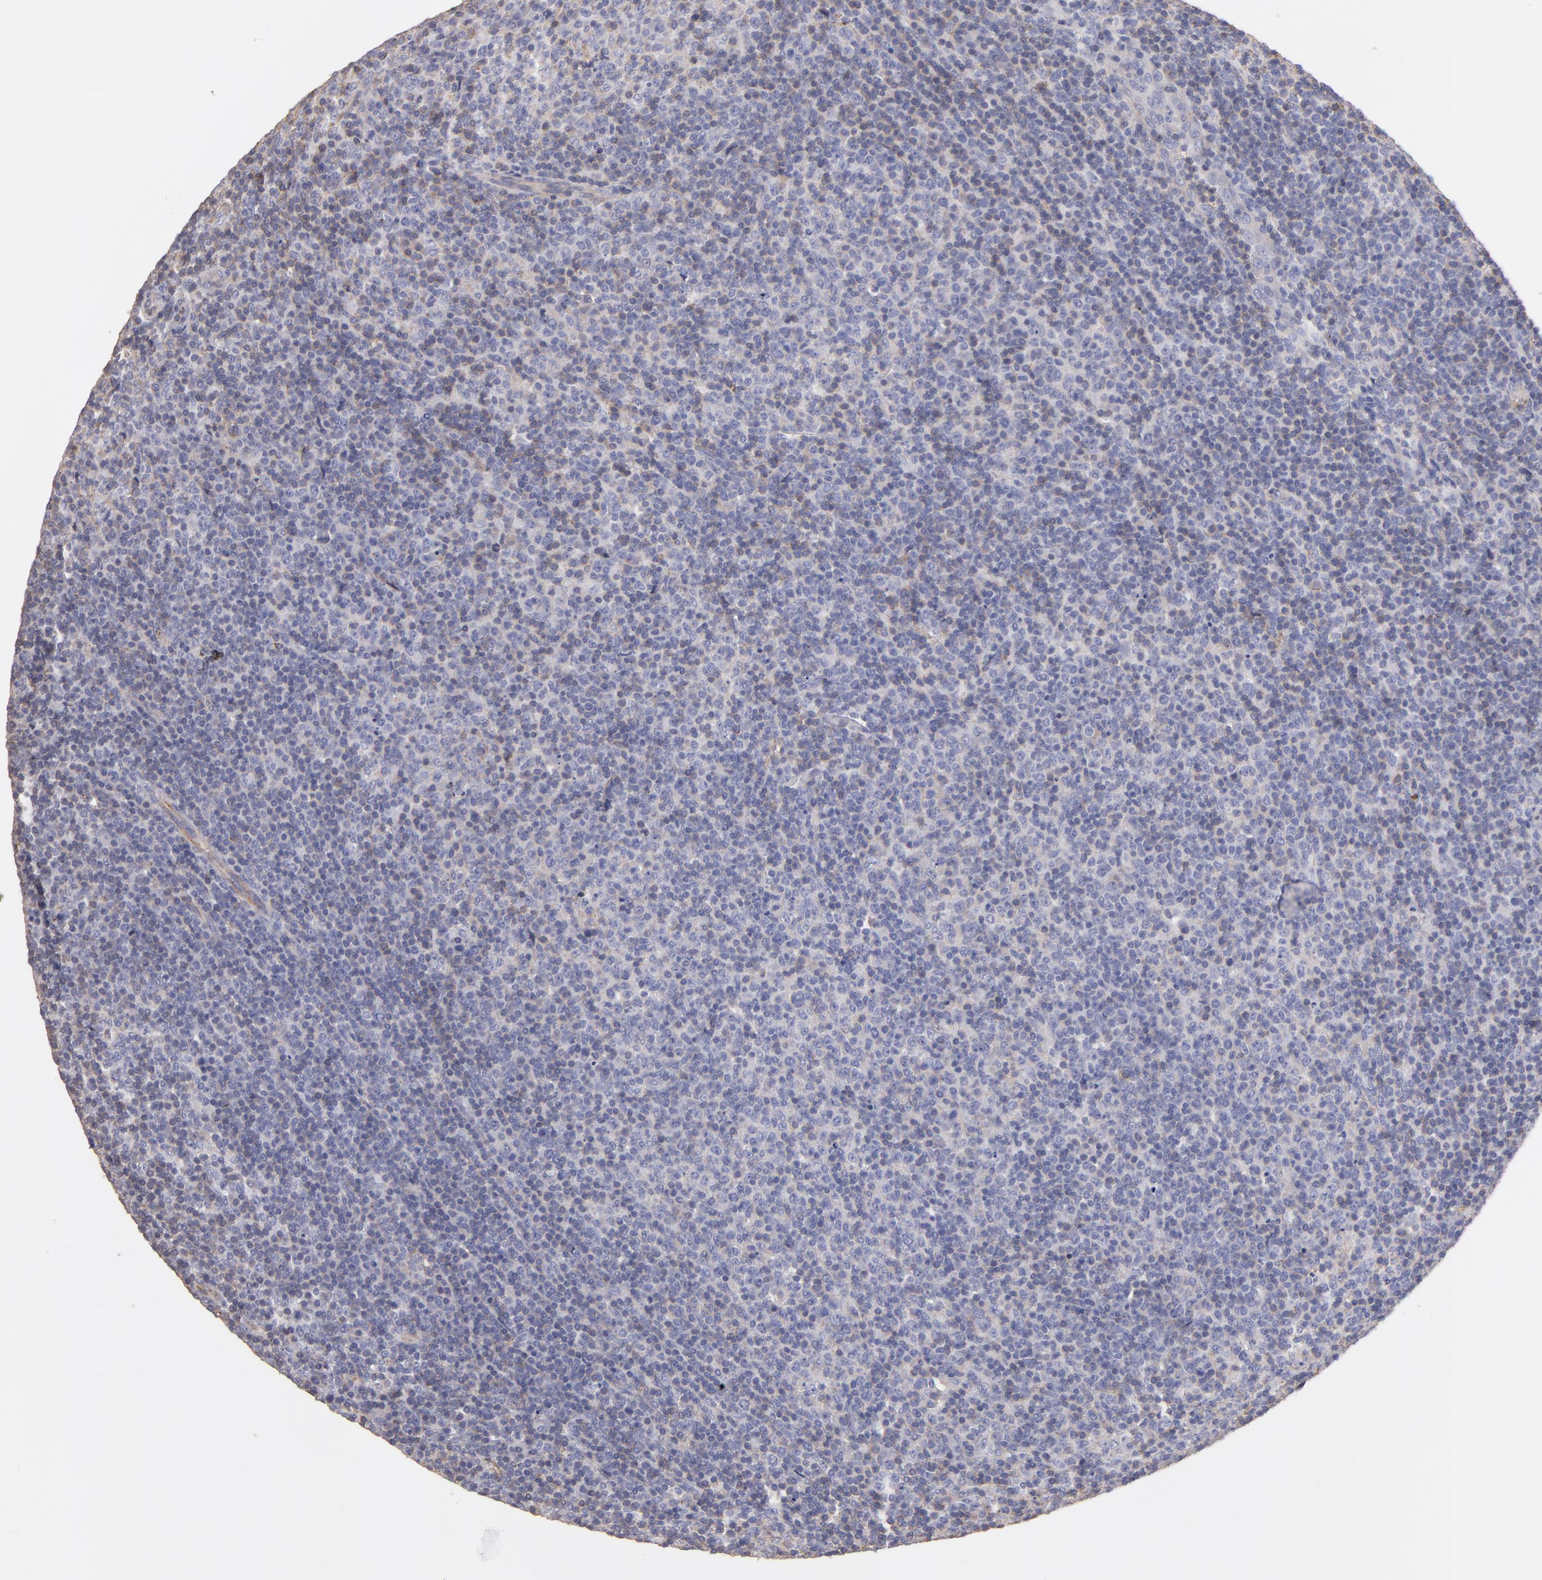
{"staining": {"intensity": "negative", "quantity": "none", "location": "none"}, "tissue": "lymphoma", "cell_type": "Tumor cells", "image_type": "cancer", "snomed": [{"axis": "morphology", "description": "Malignant lymphoma, non-Hodgkin's type, Low grade"}, {"axis": "topography", "description": "Lymph node"}], "caption": "IHC micrograph of lymphoma stained for a protein (brown), which exhibits no expression in tumor cells.", "gene": "ABCB1", "patient": {"sex": "male", "age": 70}}